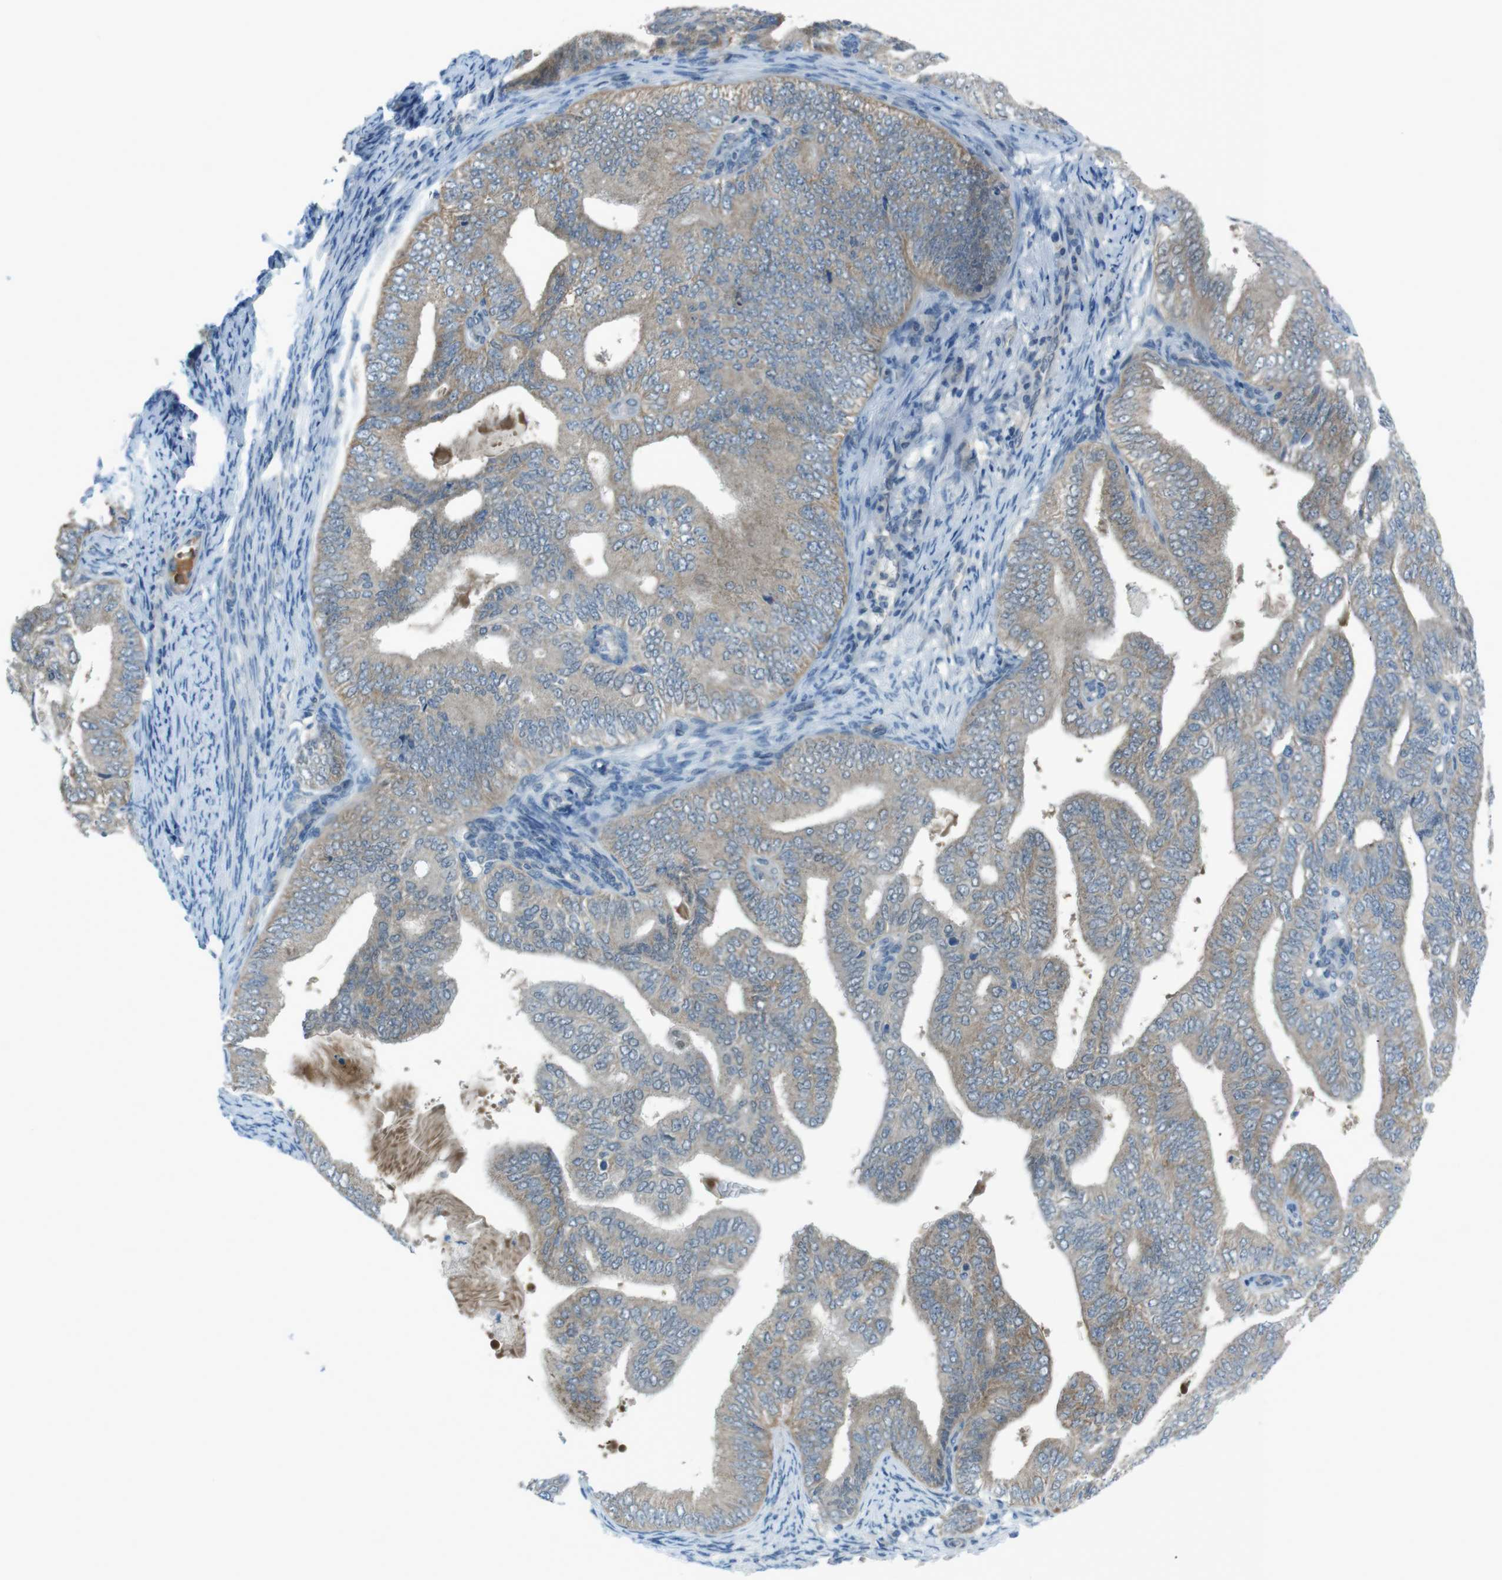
{"staining": {"intensity": "weak", "quantity": "<25%", "location": "cytoplasmic/membranous"}, "tissue": "endometrial cancer", "cell_type": "Tumor cells", "image_type": "cancer", "snomed": [{"axis": "morphology", "description": "Adenocarcinoma, NOS"}, {"axis": "topography", "description": "Endometrium"}], "caption": "The photomicrograph exhibits no significant expression in tumor cells of endometrial cancer.", "gene": "ZDHHC20", "patient": {"sex": "female", "age": 58}}